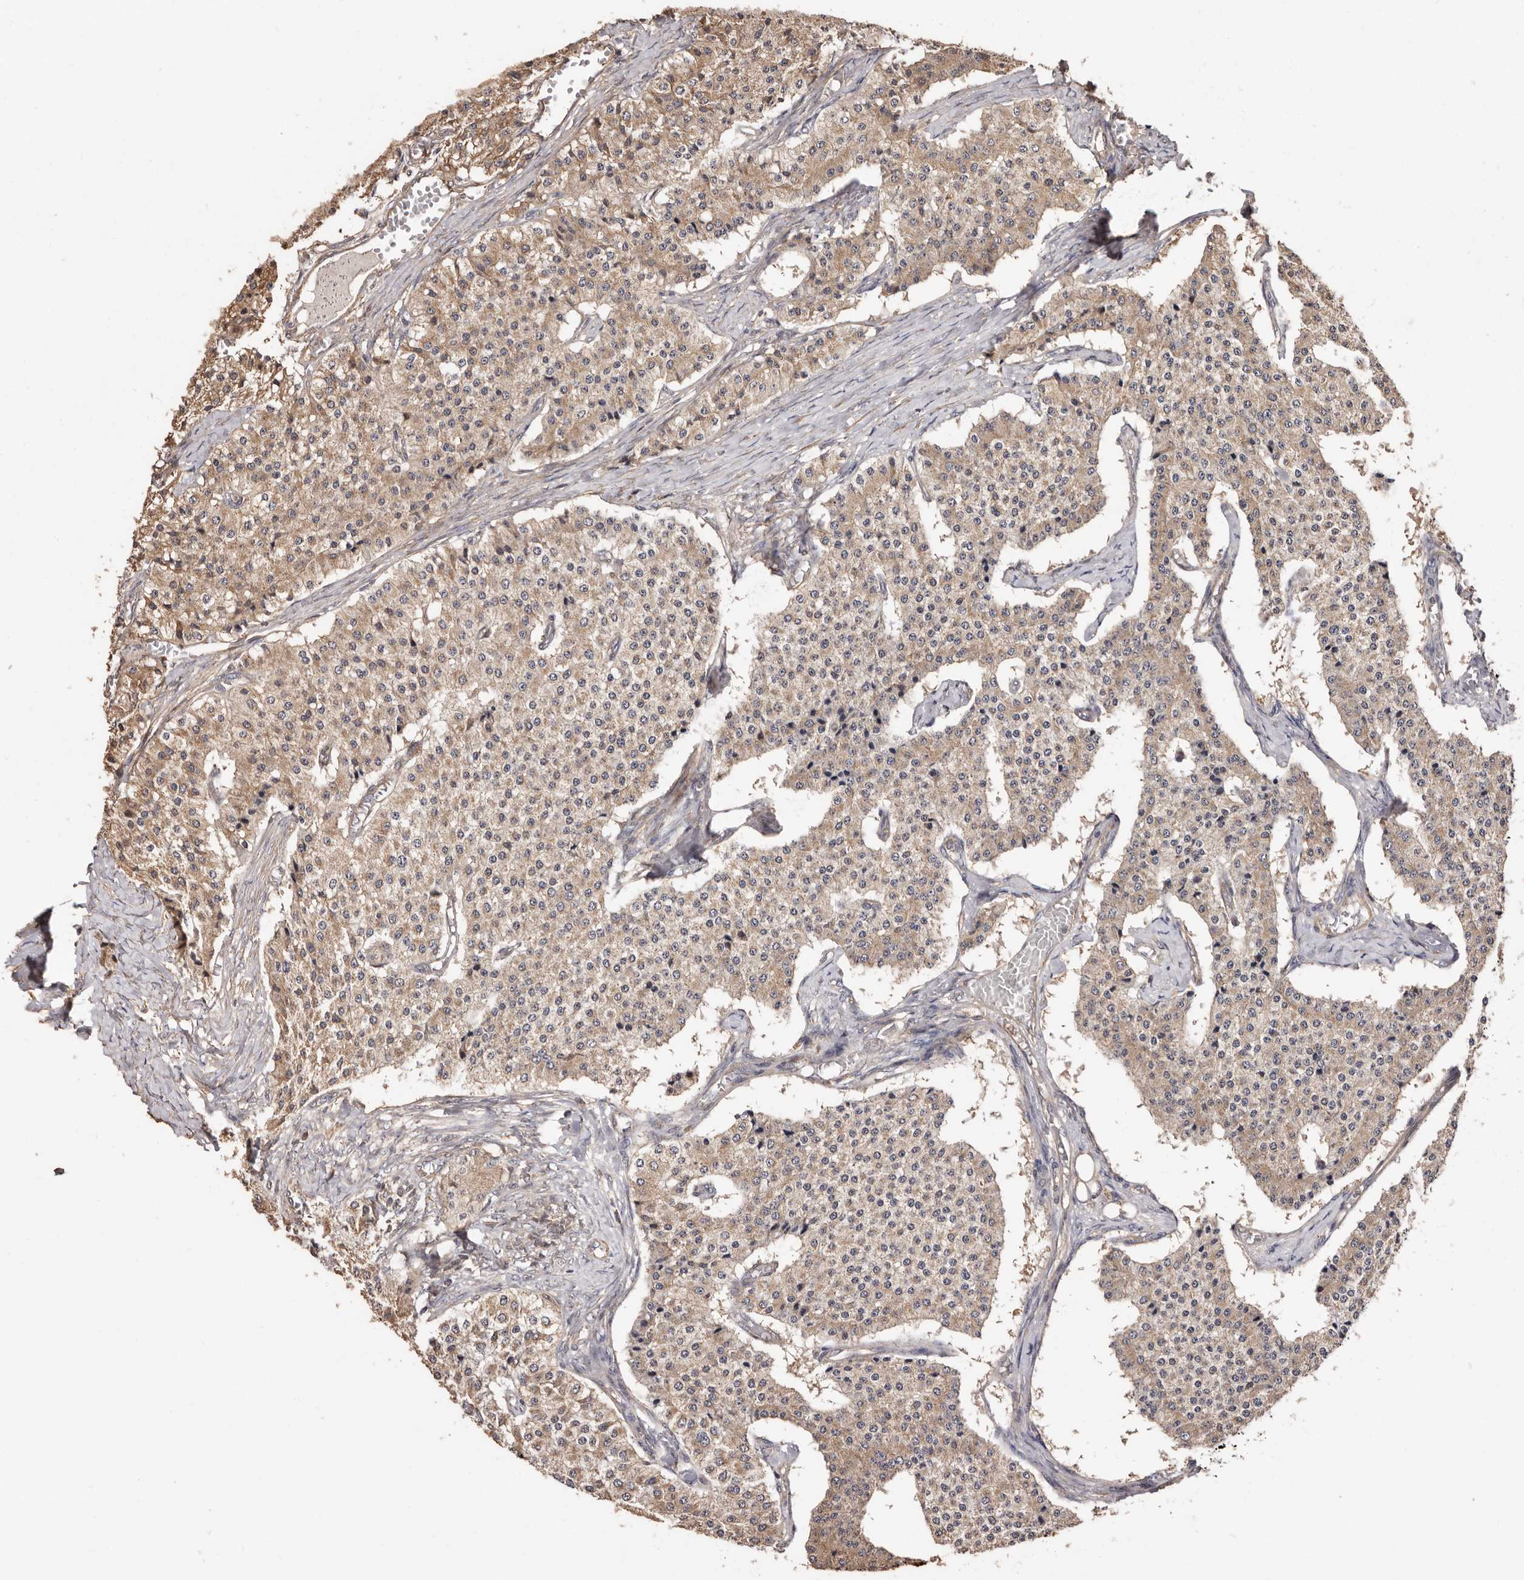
{"staining": {"intensity": "moderate", "quantity": ">75%", "location": "cytoplasmic/membranous"}, "tissue": "carcinoid", "cell_type": "Tumor cells", "image_type": "cancer", "snomed": [{"axis": "morphology", "description": "Carcinoid, malignant, NOS"}, {"axis": "topography", "description": "Colon"}], "caption": "Carcinoid (malignant) stained with DAB immunohistochemistry (IHC) reveals medium levels of moderate cytoplasmic/membranous positivity in approximately >75% of tumor cells. Using DAB (brown) and hematoxylin (blue) stains, captured at high magnification using brightfield microscopy.", "gene": "COQ8B", "patient": {"sex": "female", "age": 52}}